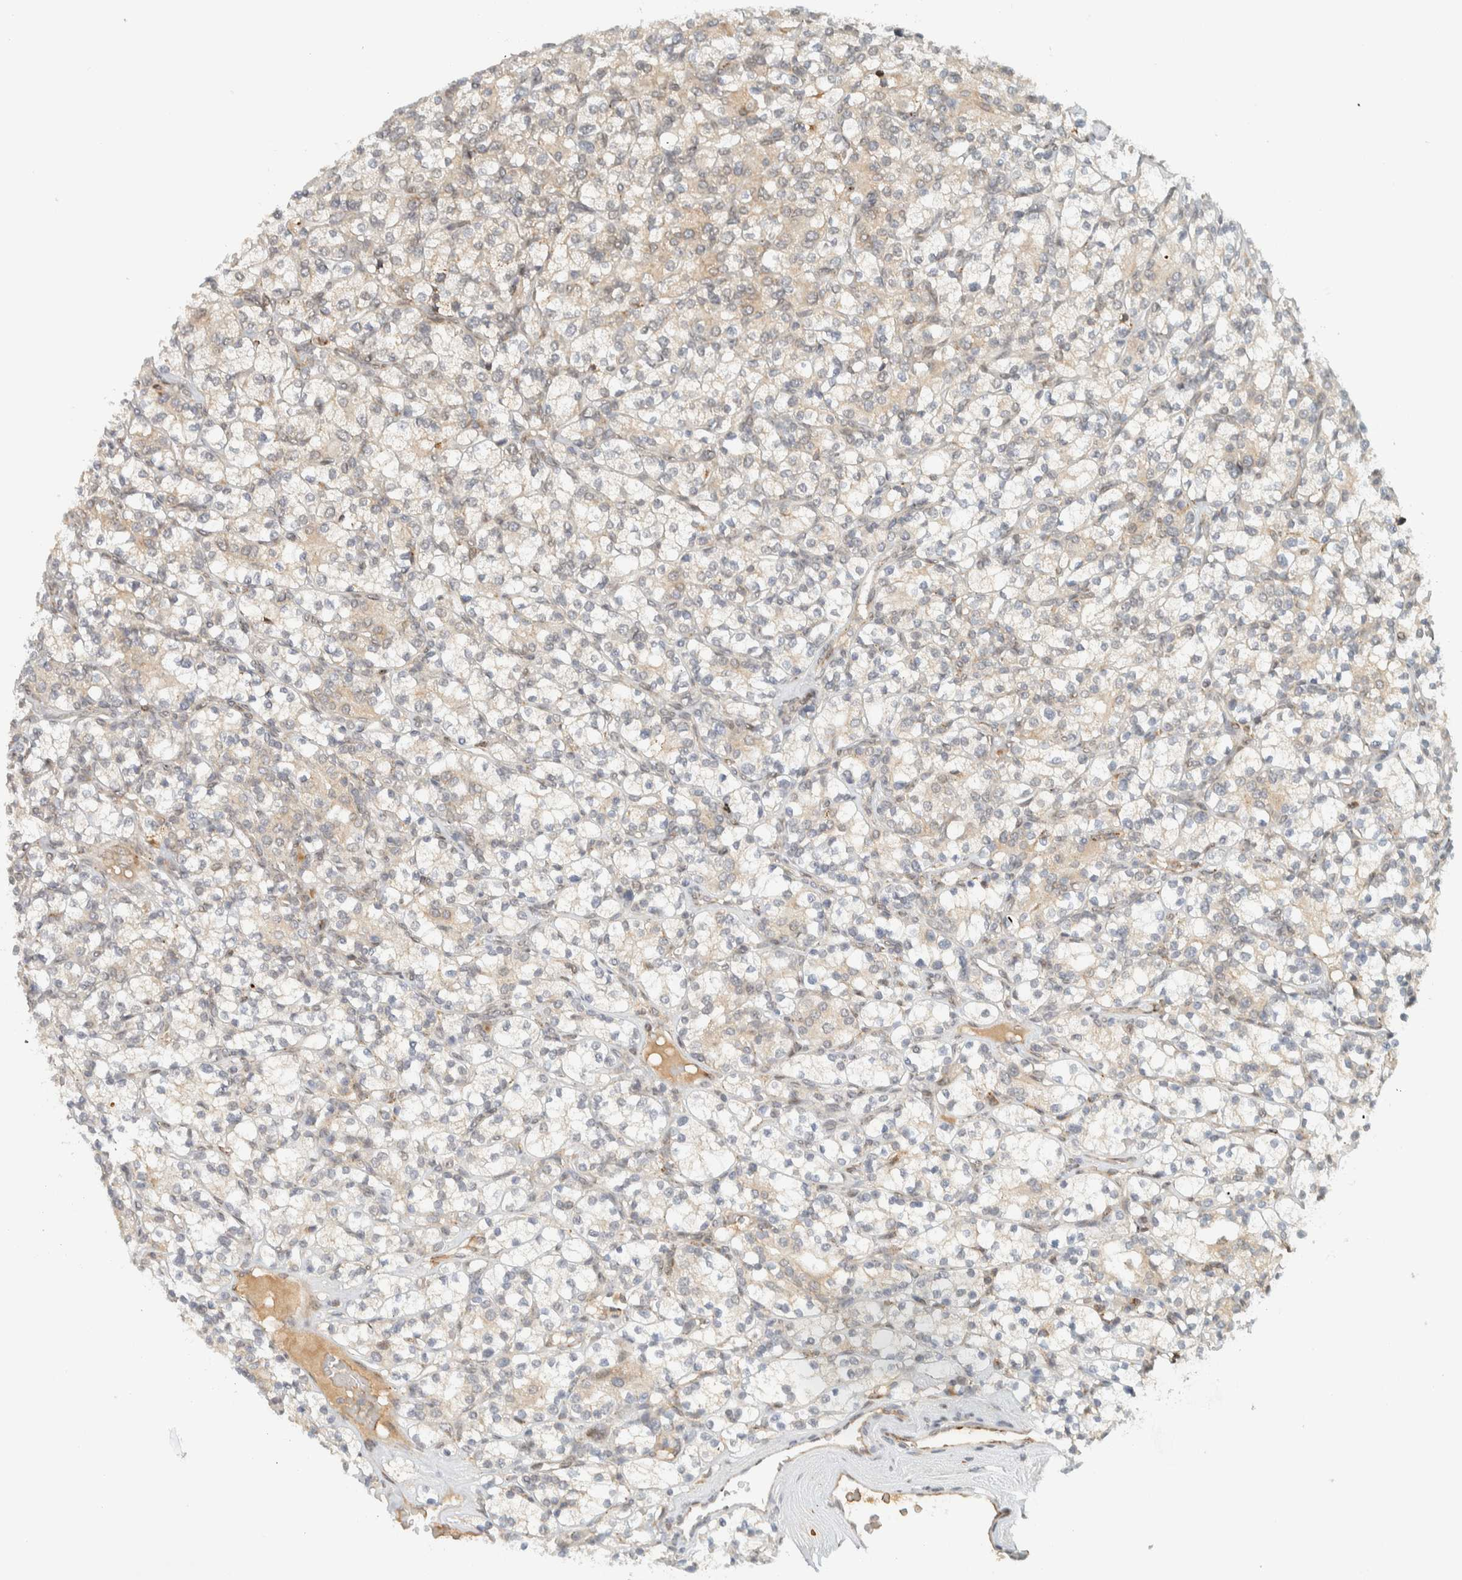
{"staining": {"intensity": "weak", "quantity": "<25%", "location": "cytoplasmic/membranous"}, "tissue": "renal cancer", "cell_type": "Tumor cells", "image_type": "cancer", "snomed": [{"axis": "morphology", "description": "Adenocarcinoma, NOS"}, {"axis": "topography", "description": "Kidney"}], "caption": "Tumor cells show no significant protein expression in renal adenocarcinoma.", "gene": "ITPRID1", "patient": {"sex": "male", "age": 77}}